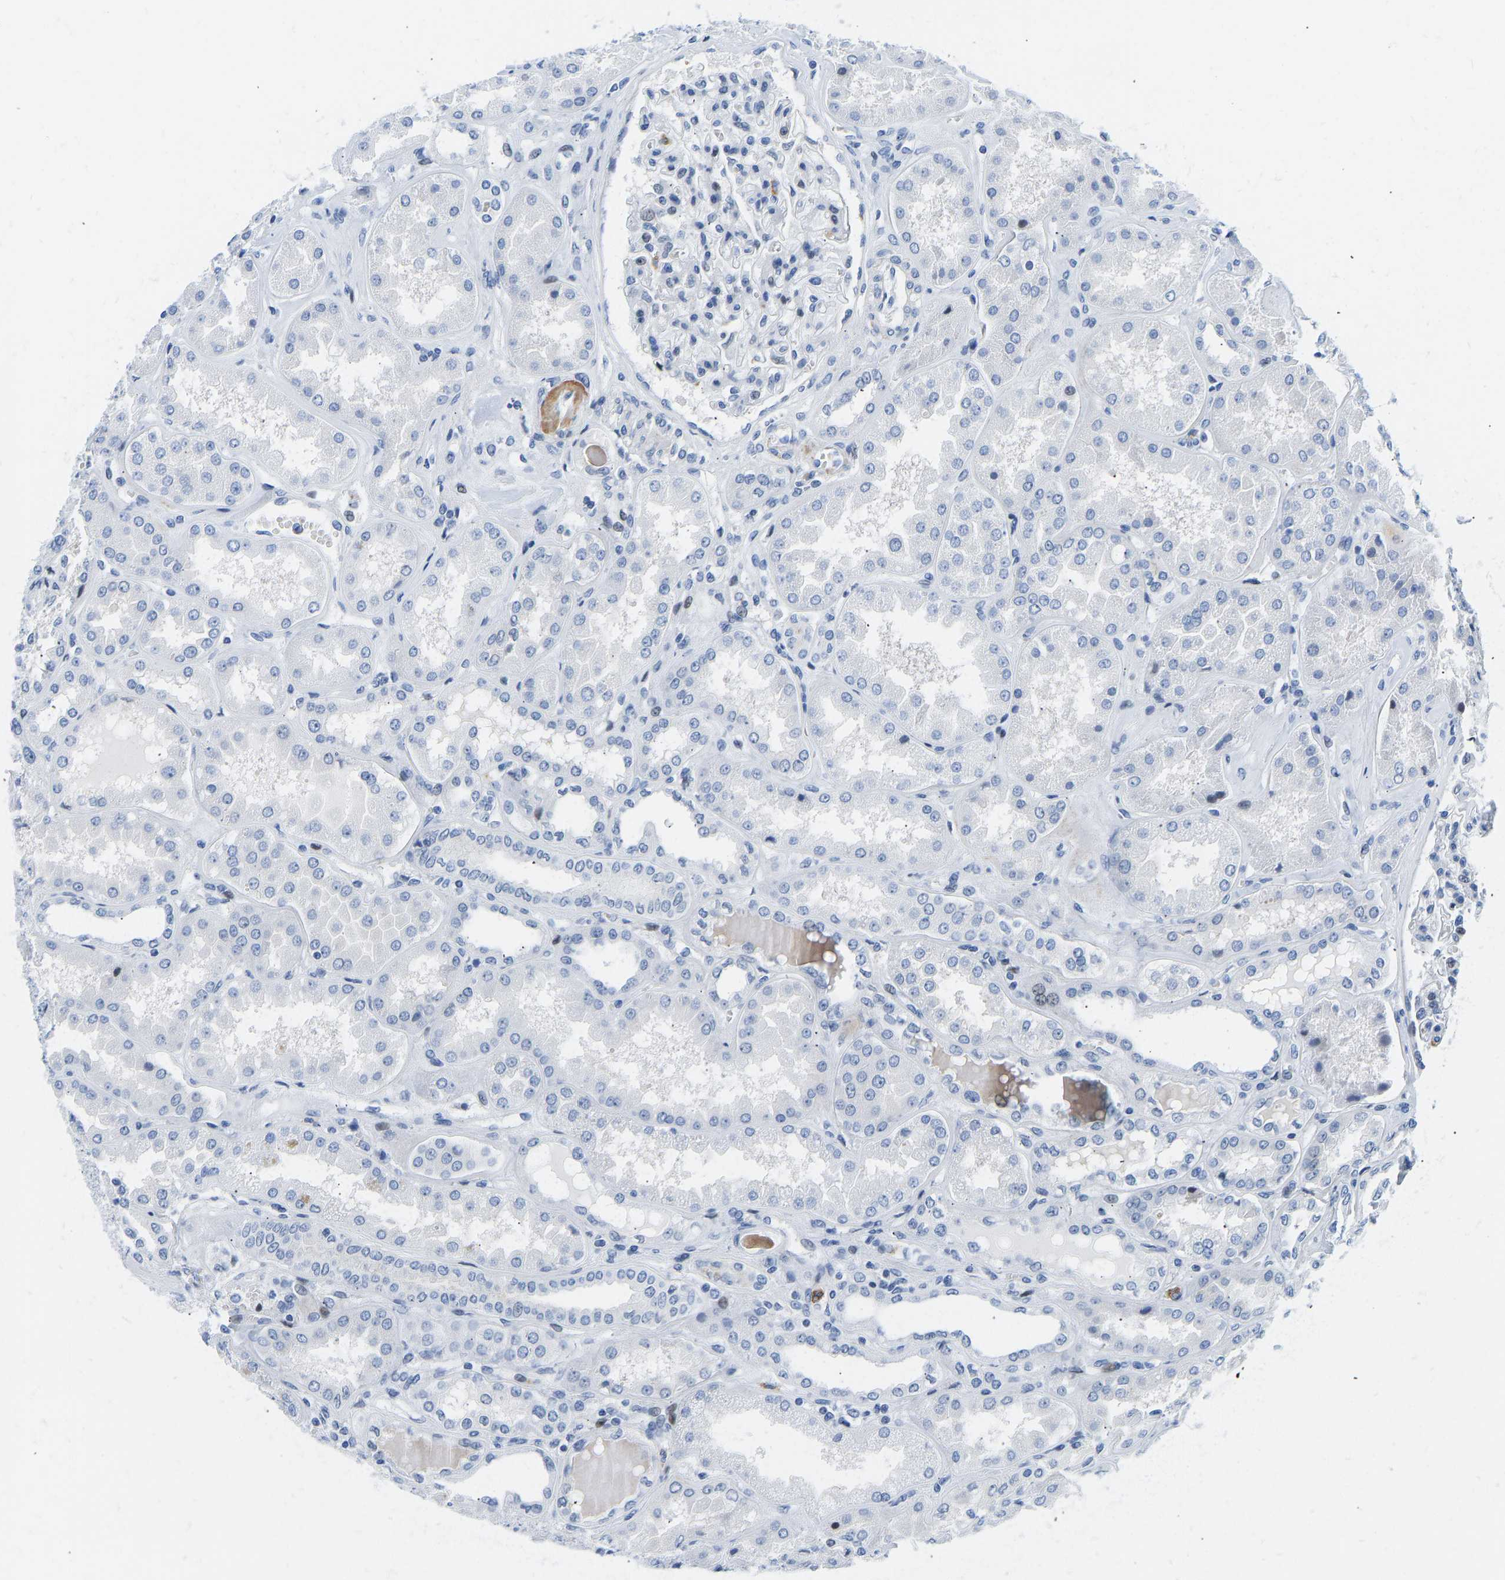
{"staining": {"intensity": "negative", "quantity": "none", "location": "none"}, "tissue": "kidney", "cell_type": "Cells in glomeruli", "image_type": "normal", "snomed": [{"axis": "morphology", "description": "Normal tissue, NOS"}, {"axis": "topography", "description": "Kidney"}], "caption": "Immunohistochemical staining of unremarkable human kidney demonstrates no significant staining in cells in glomeruli. Brightfield microscopy of immunohistochemistry stained with DAB (3,3'-diaminobenzidine) (brown) and hematoxylin (blue), captured at high magnification.", "gene": "HDAC5", "patient": {"sex": "female", "age": 56}}